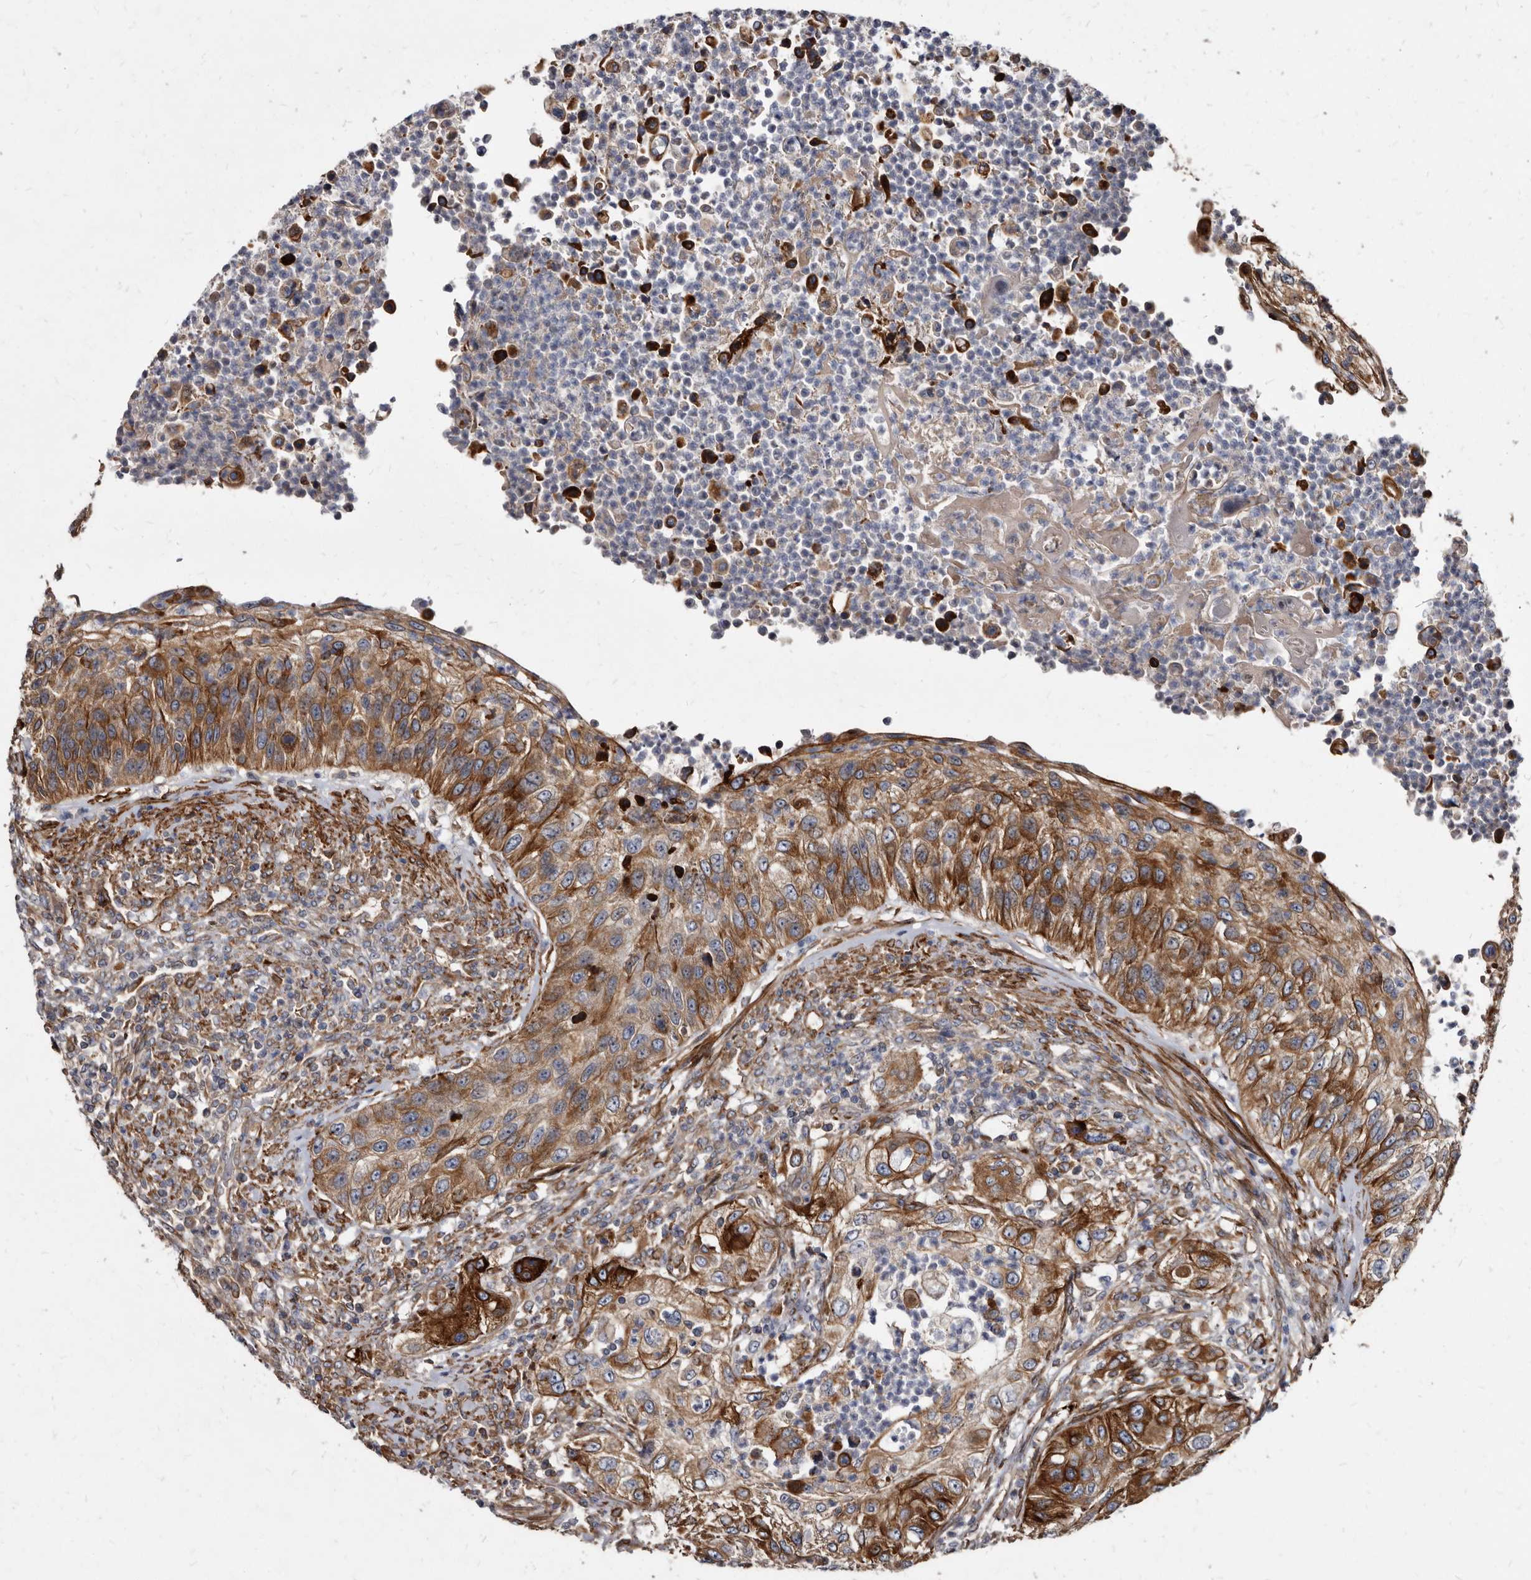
{"staining": {"intensity": "strong", "quantity": ">75%", "location": "cytoplasmic/membranous"}, "tissue": "urothelial cancer", "cell_type": "Tumor cells", "image_type": "cancer", "snomed": [{"axis": "morphology", "description": "Urothelial carcinoma, High grade"}, {"axis": "topography", "description": "Urinary bladder"}], "caption": "IHC (DAB) staining of human urothelial cancer displays strong cytoplasmic/membranous protein positivity in approximately >75% of tumor cells. (IHC, brightfield microscopy, high magnification).", "gene": "KCTD20", "patient": {"sex": "female", "age": 60}}